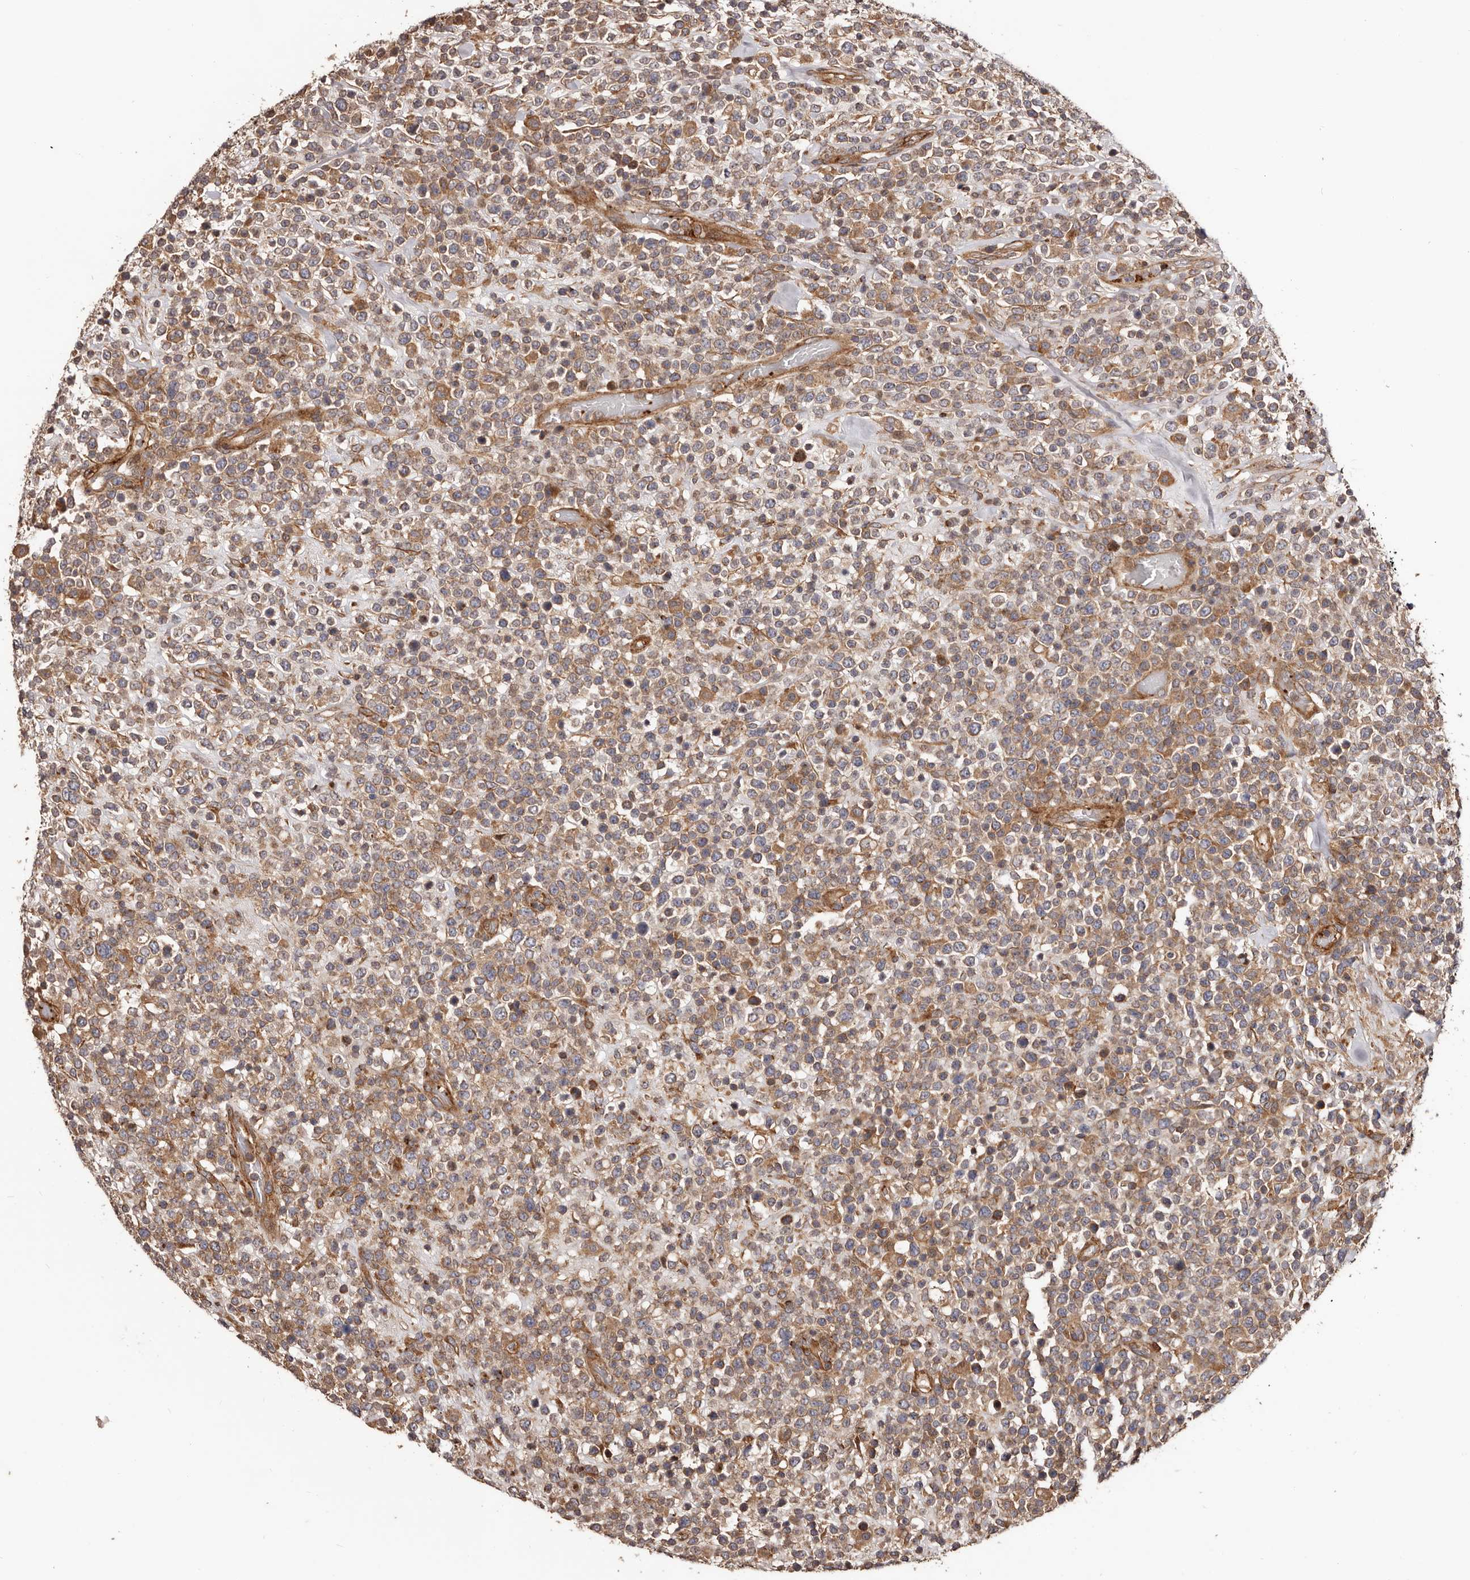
{"staining": {"intensity": "moderate", "quantity": ">75%", "location": "cytoplasmic/membranous"}, "tissue": "lymphoma", "cell_type": "Tumor cells", "image_type": "cancer", "snomed": [{"axis": "morphology", "description": "Malignant lymphoma, non-Hodgkin's type, High grade"}, {"axis": "topography", "description": "Colon"}], "caption": "Immunohistochemistry histopathology image of human high-grade malignant lymphoma, non-Hodgkin's type stained for a protein (brown), which demonstrates medium levels of moderate cytoplasmic/membranous positivity in about >75% of tumor cells.", "gene": "GTPBP1", "patient": {"sex": "female", "age": 53}}